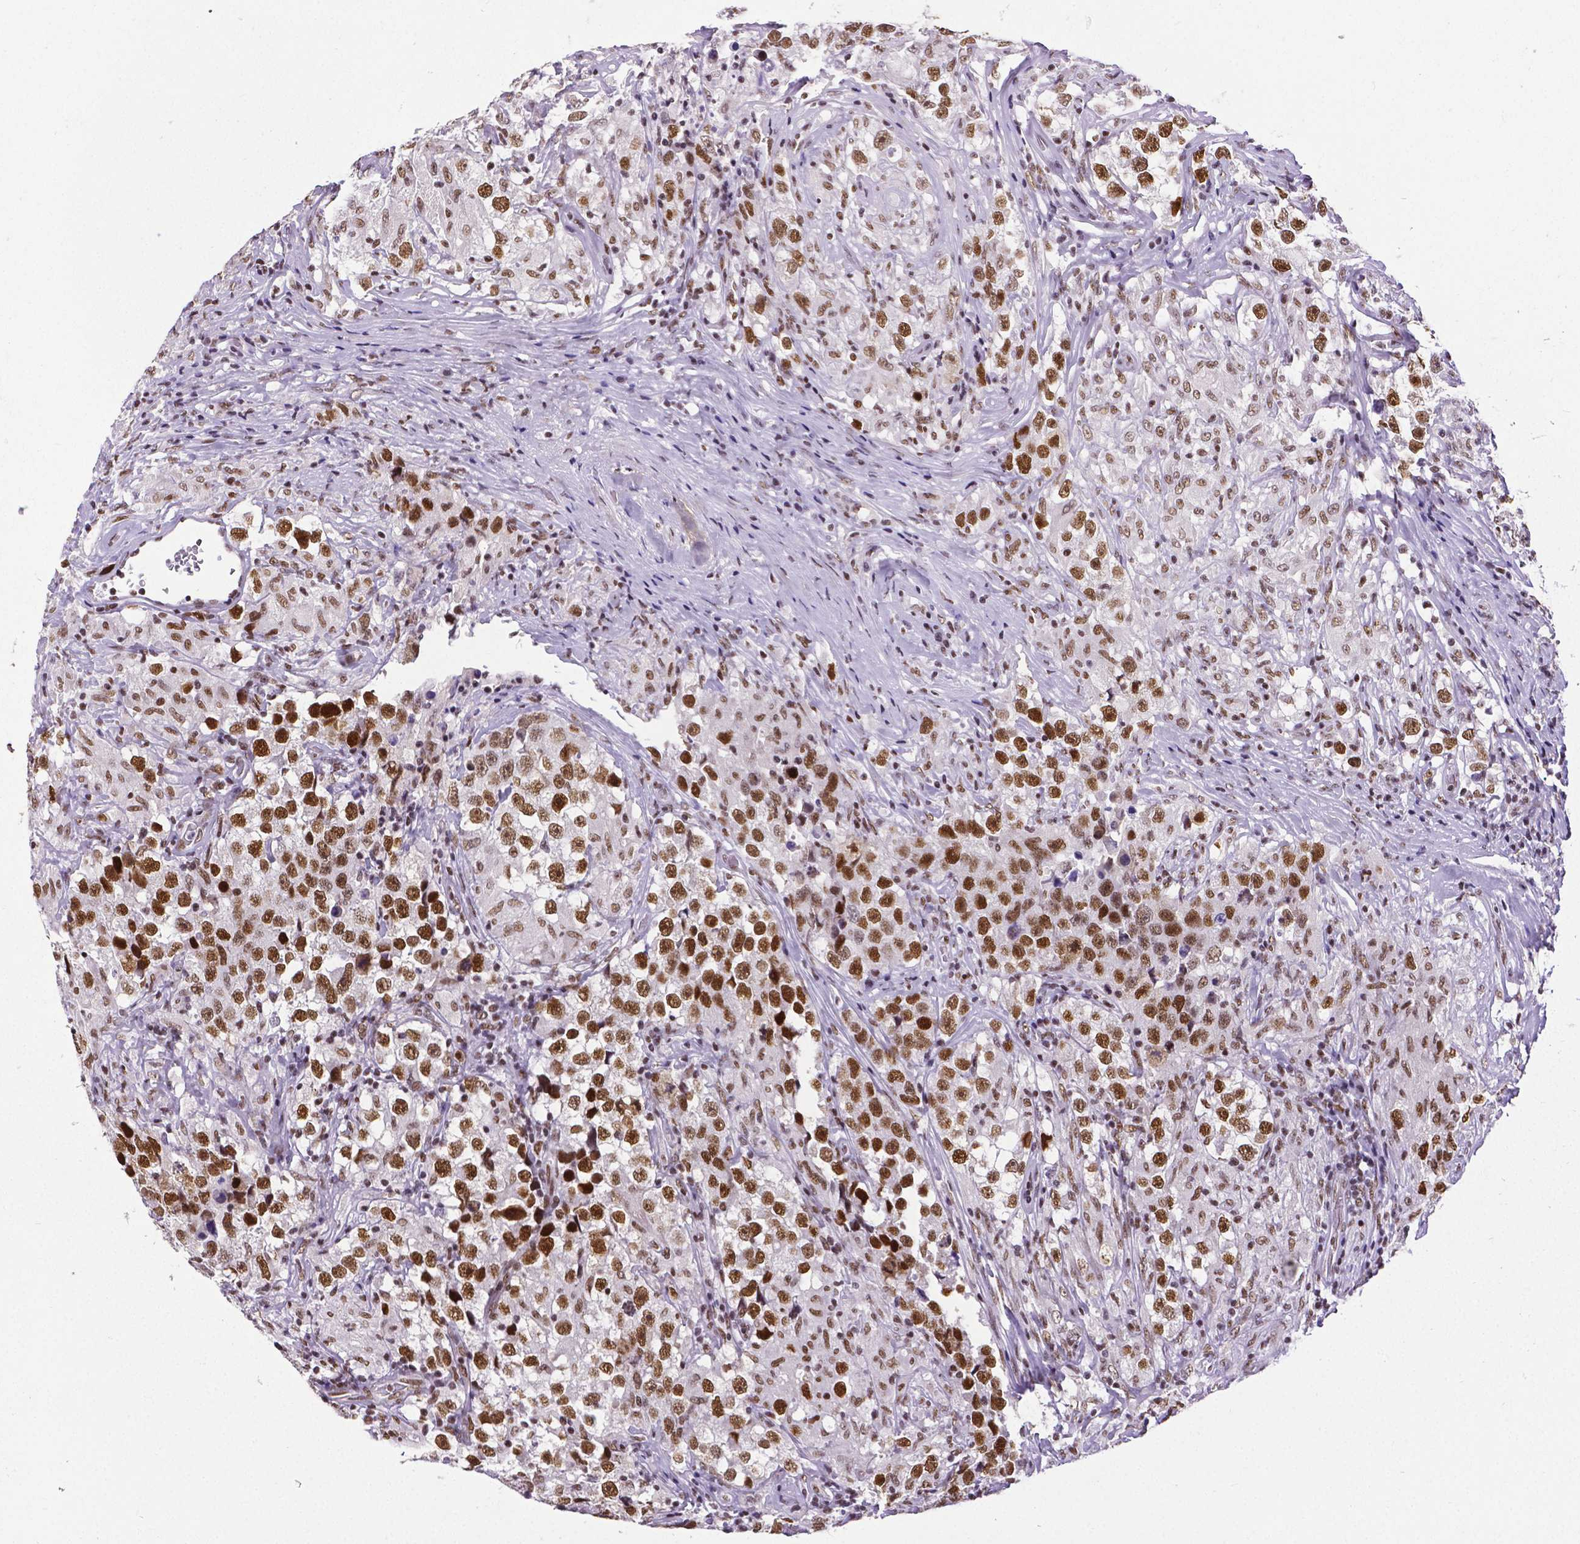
{"staining": {"intensity": "strong", "quantity": ">75%", "location": "nuclear"}, "tissue": "testis cancer", "cell_type": "Tumor cells", "image_type": "cancer", "snomed": [{"axis": "morphology", "description": "Seminoma, NOS"}, {"axis": "topography", "description": "Testis"}], "caption": "A micrograph of human testis cancer stained for a protein demonstrates strong nuclear brown staining in tumor cells.", "gene": "REST", "patient": {"sex": "male", "age": 46}}